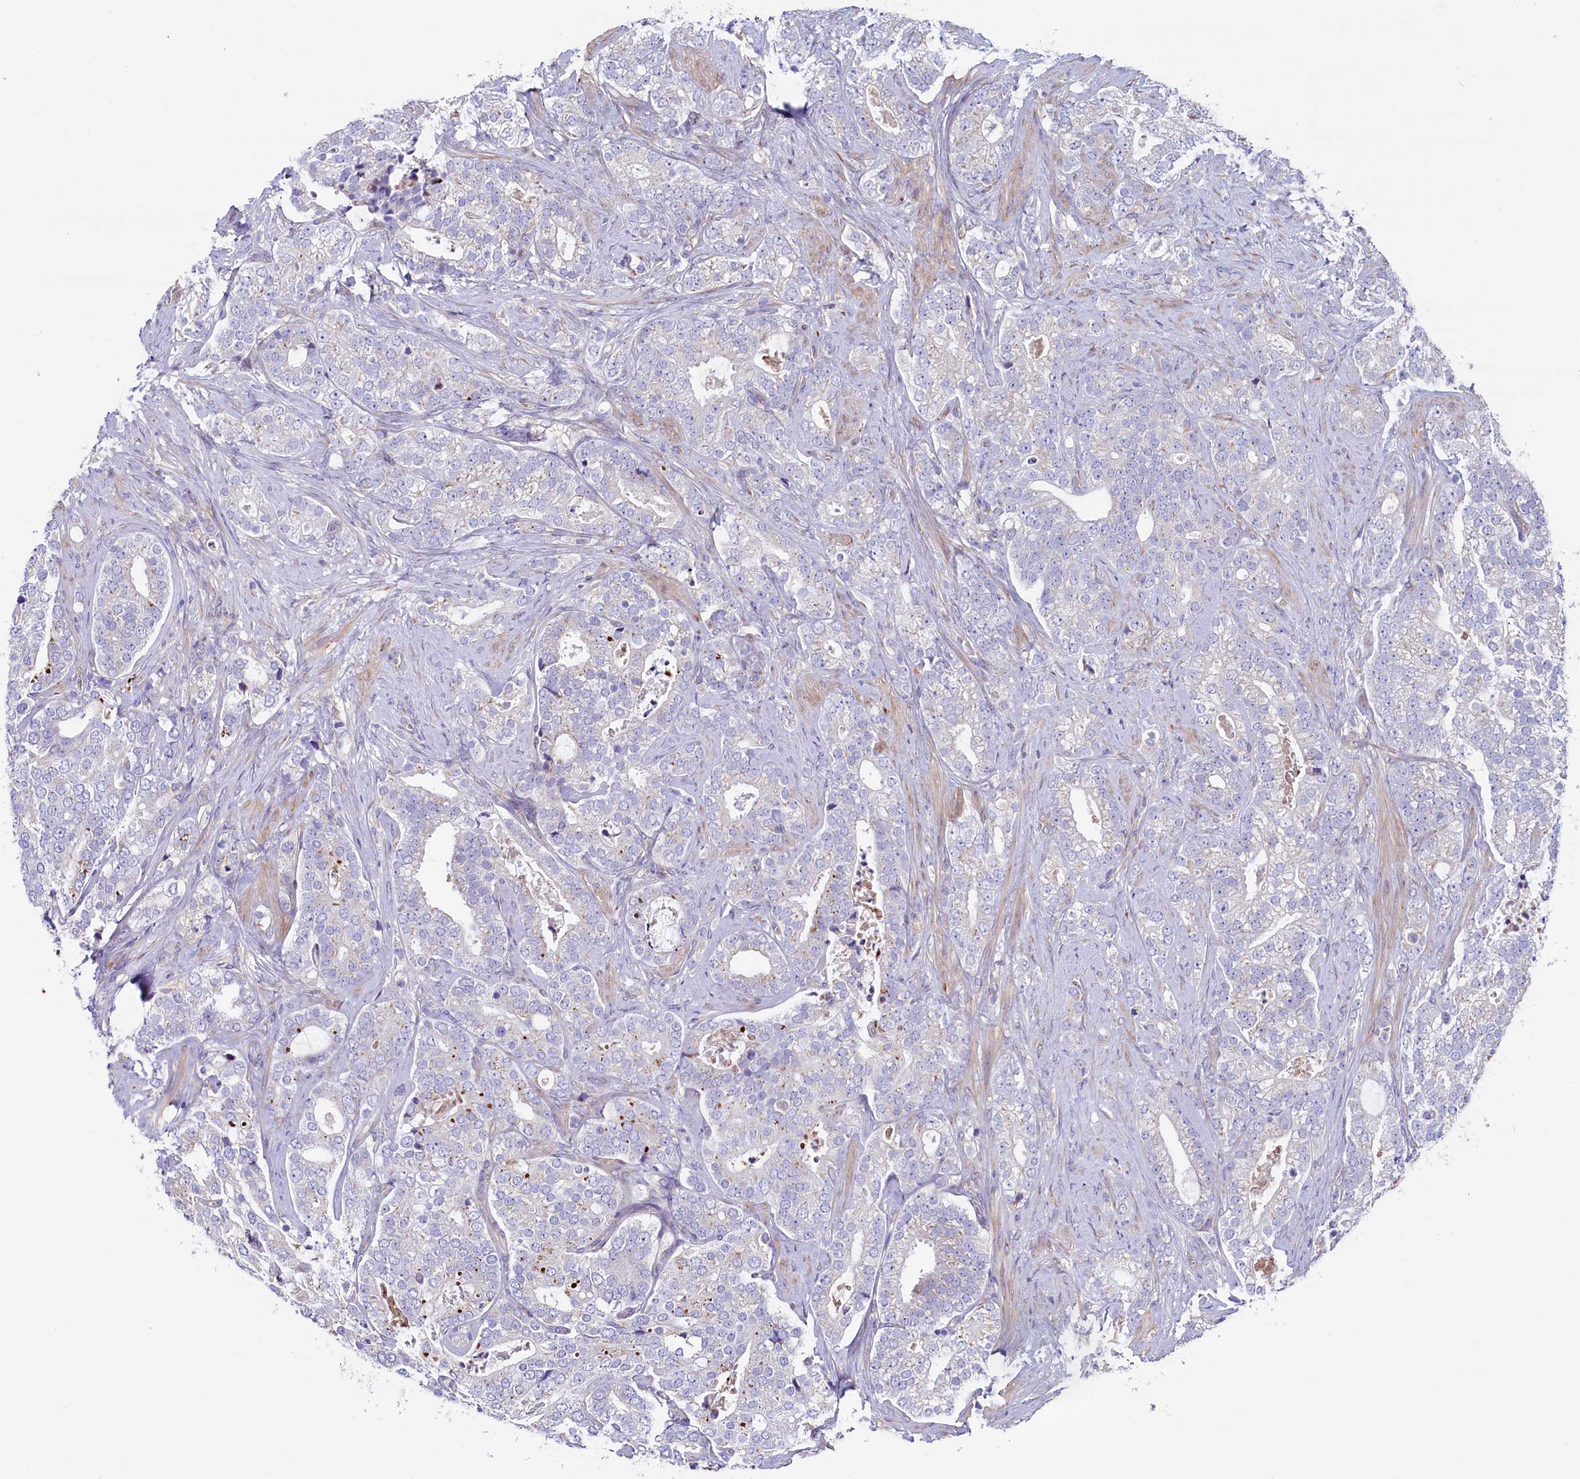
{"staining": {"intensity": "negative", "quantity": "none", "location": "none"}, "tissue": "prostate cancer", "cell_type": "Tumor cells", "image_type": "cancer", "snomed": [{"axis": "morphology", "description": "Adenocarcinoma, High grade"}, {"axis": "topography", "description": "Prostate and seminal vesicle, NOS"}], "caption": "The histopathology image demonstrates no significant positivity in tumor cells of prostate cancer. (DAB immunohistochemistry (IHC), high magnification).", "gene": "GPR108", "patient": {"sex": "male", "age": 67}}